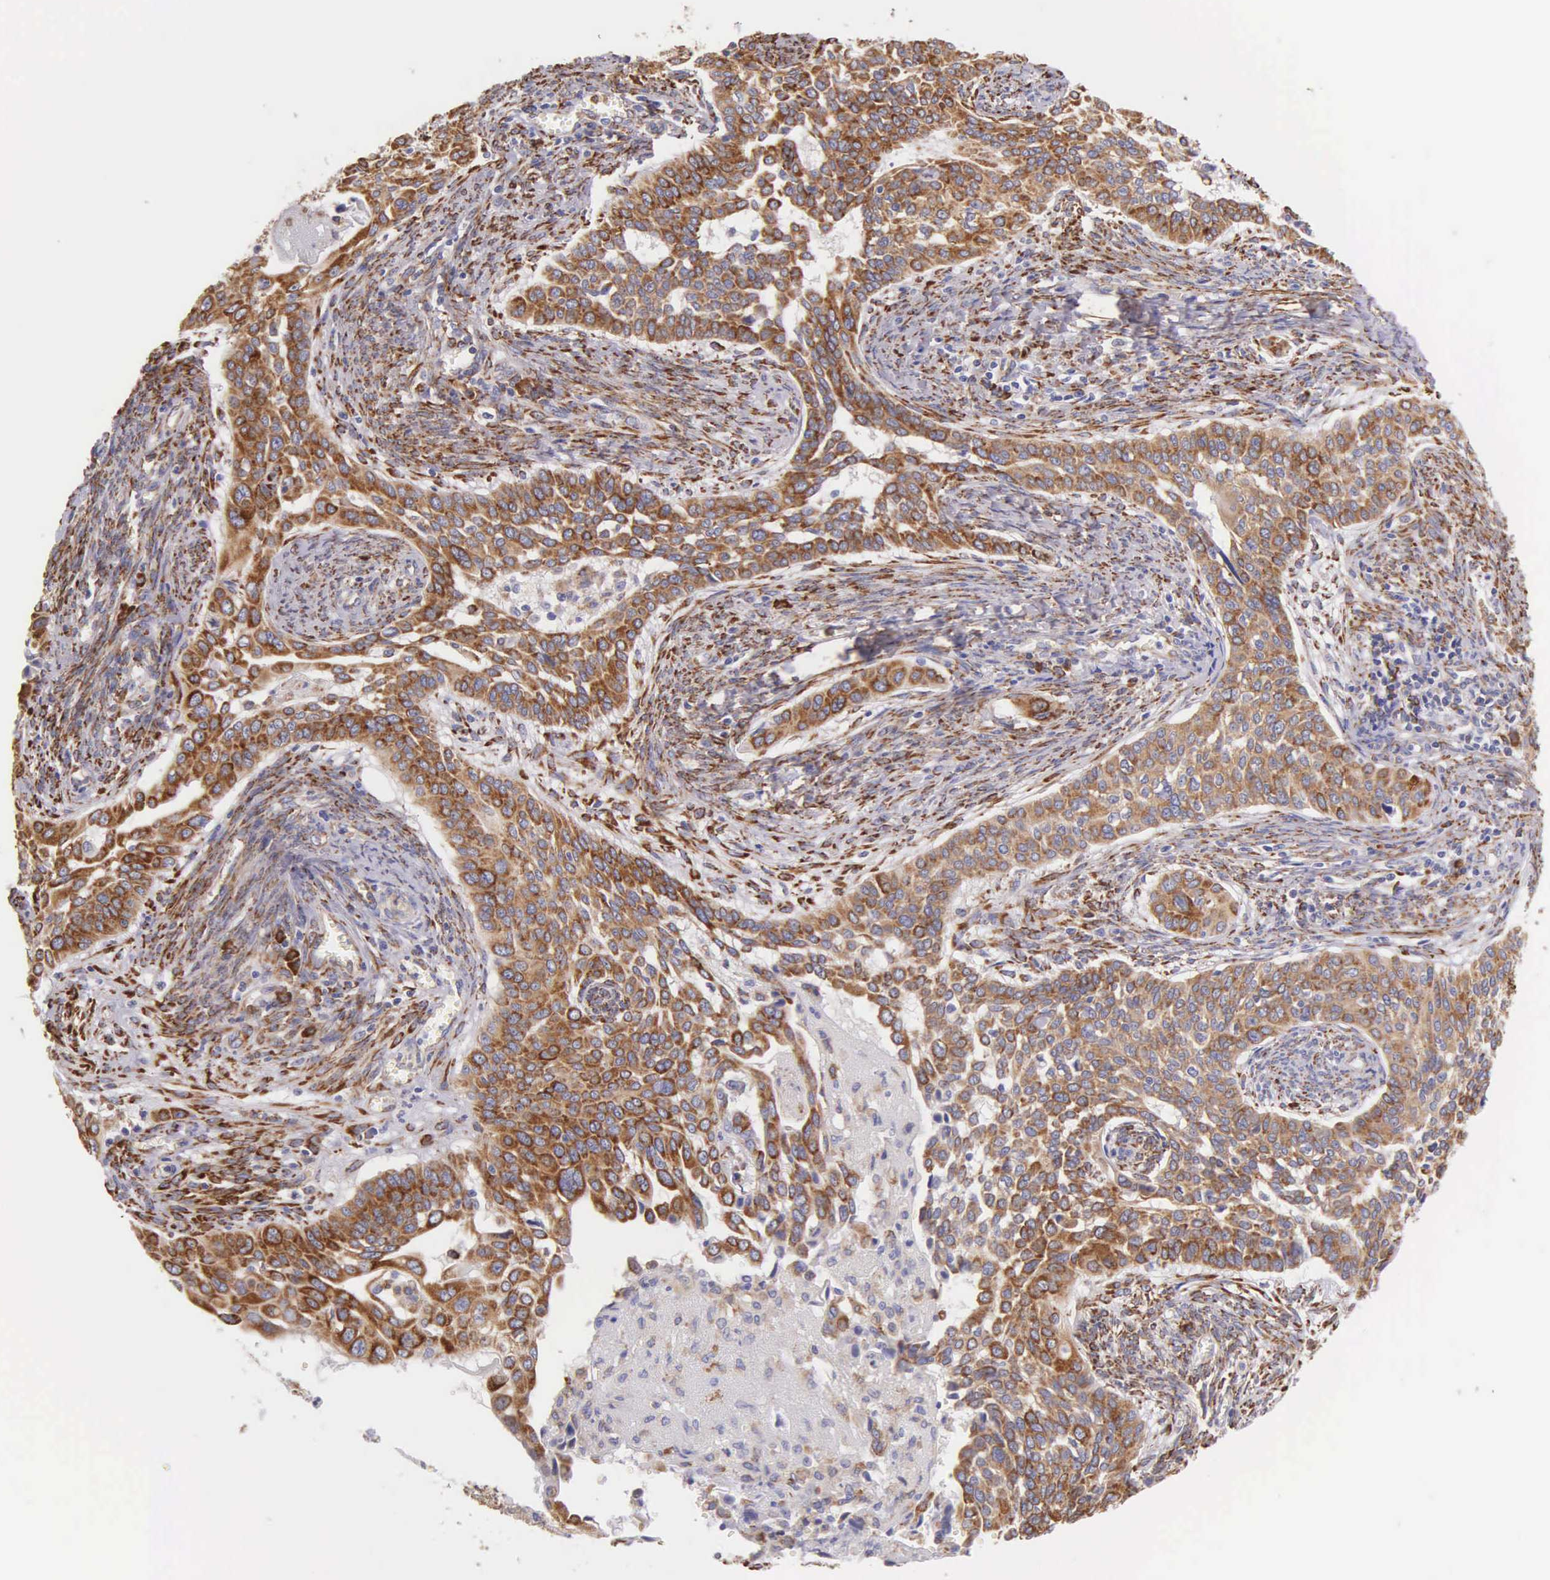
{"staining": {"intensity": "strong", "quantity": ">75%", "location": "cytoplasmic/membranous"}, "tissue": "cervical cancer", "cell_type": "Tumor cells", "image_type": "cancer", "snomed": [{"axis": "morphology", "description": "Squamous cell carcinoma, NOS"}, {"axis": "topography", "description": "Cervix"}], "caption": "Strong cytoplasmic/membranous protein staining is appreciated in approximately >75% of tumor cells in cervical cancer (squamous cell carcinoma). (IHC, brightfield microscopy, high magnification).", "gene": "CKAP4", "patient": {"sex": "female", "age": 34}}